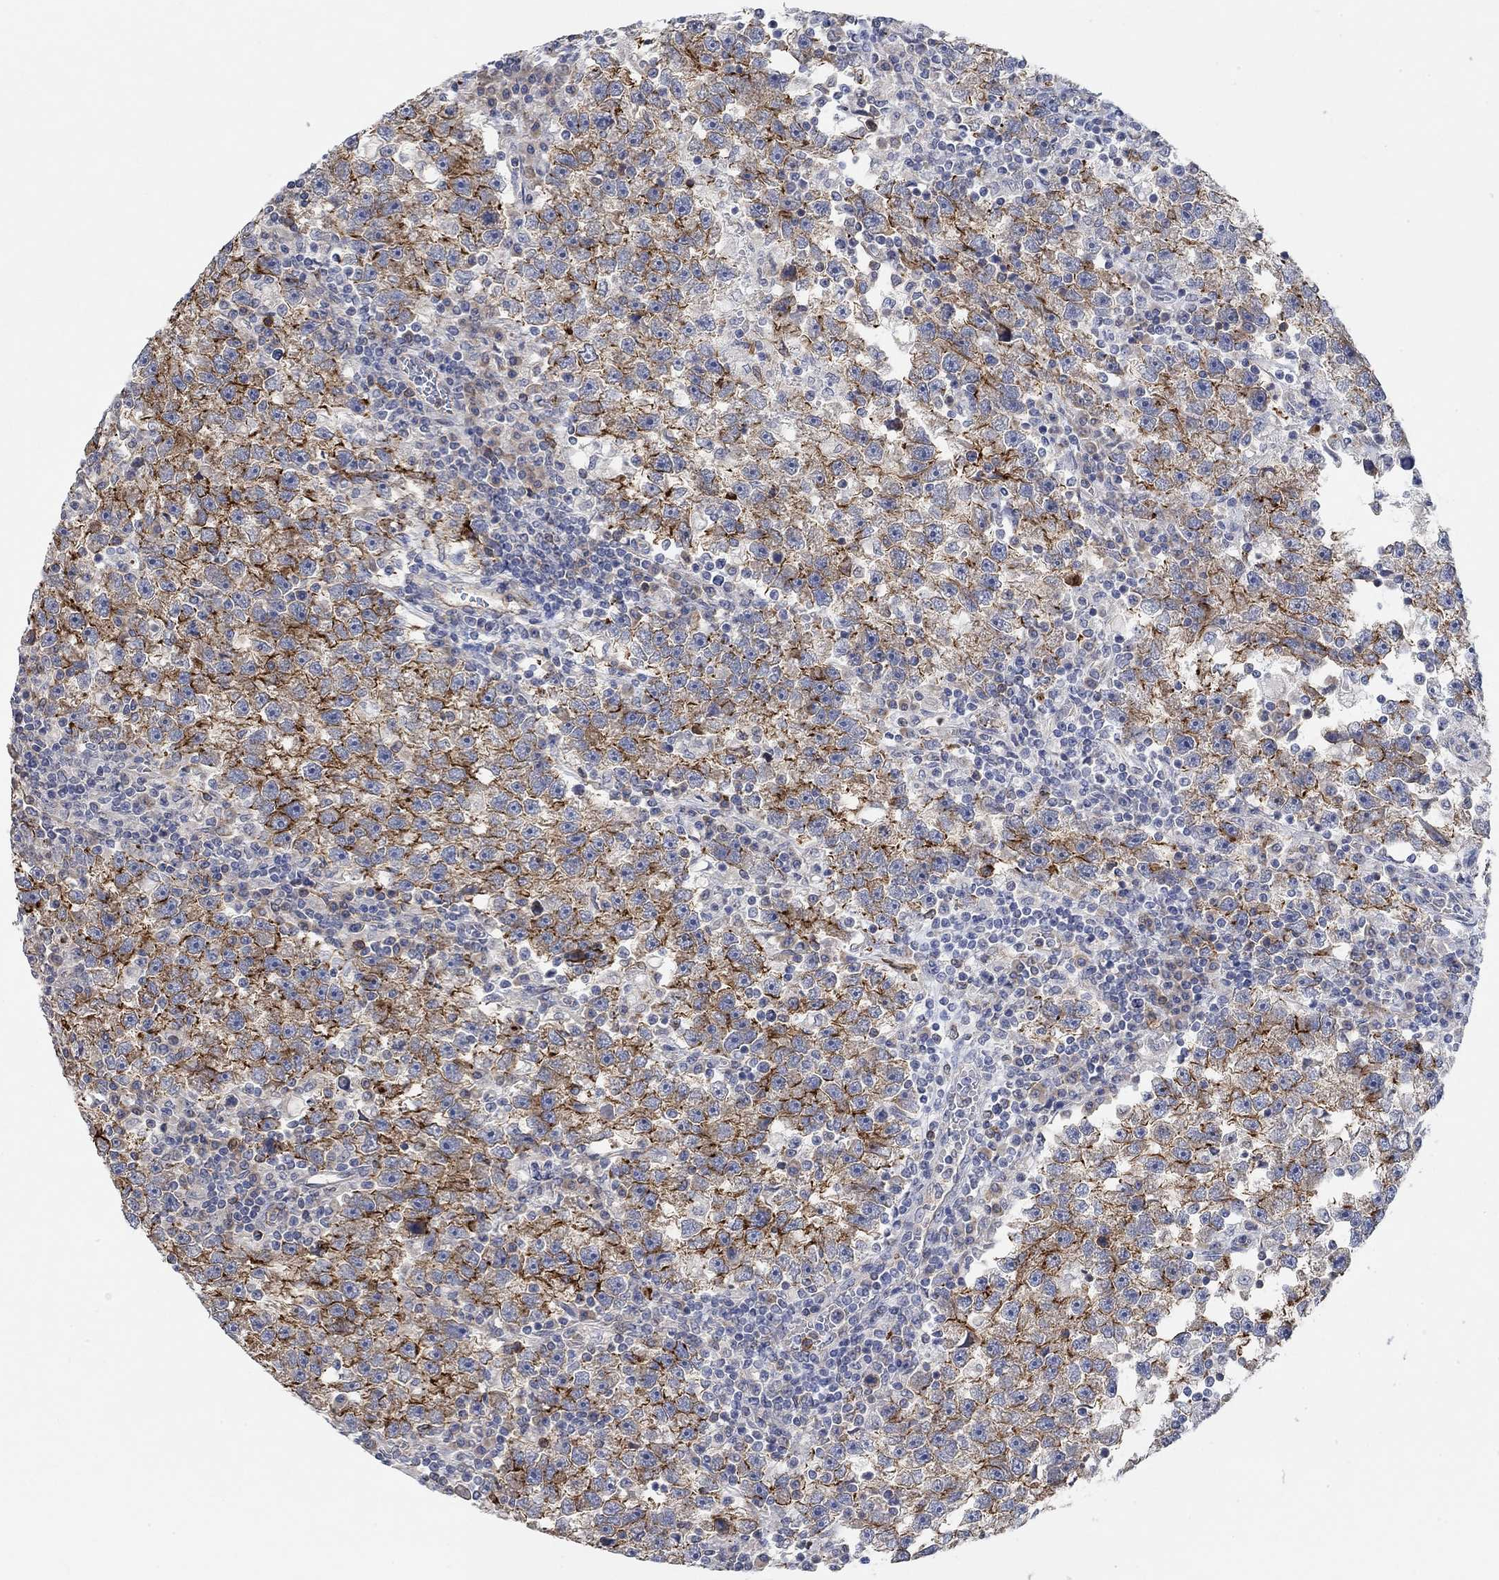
{"staining": {"intensity": "strong", "quantity": "25%-75%", "location": "cytoplasmic/membranous"}, "tissue": "testis cancer", "cell_type": "Tumor cells", "image_type": "cancer", "snomed": [{"axis": "morphology", "description": "Seminoma, NOS"}, {"axis": "topography", "description": "Testis"}], "caption": "About 25%-75% of tumor cells in testis cancer (seminoma) exhibit strong cytoplasmic/membranous protein expression as visualized by brown immunohistochemical staining.", "gene": "SYT16", "patient": {"sex": "male", "age": 47}}